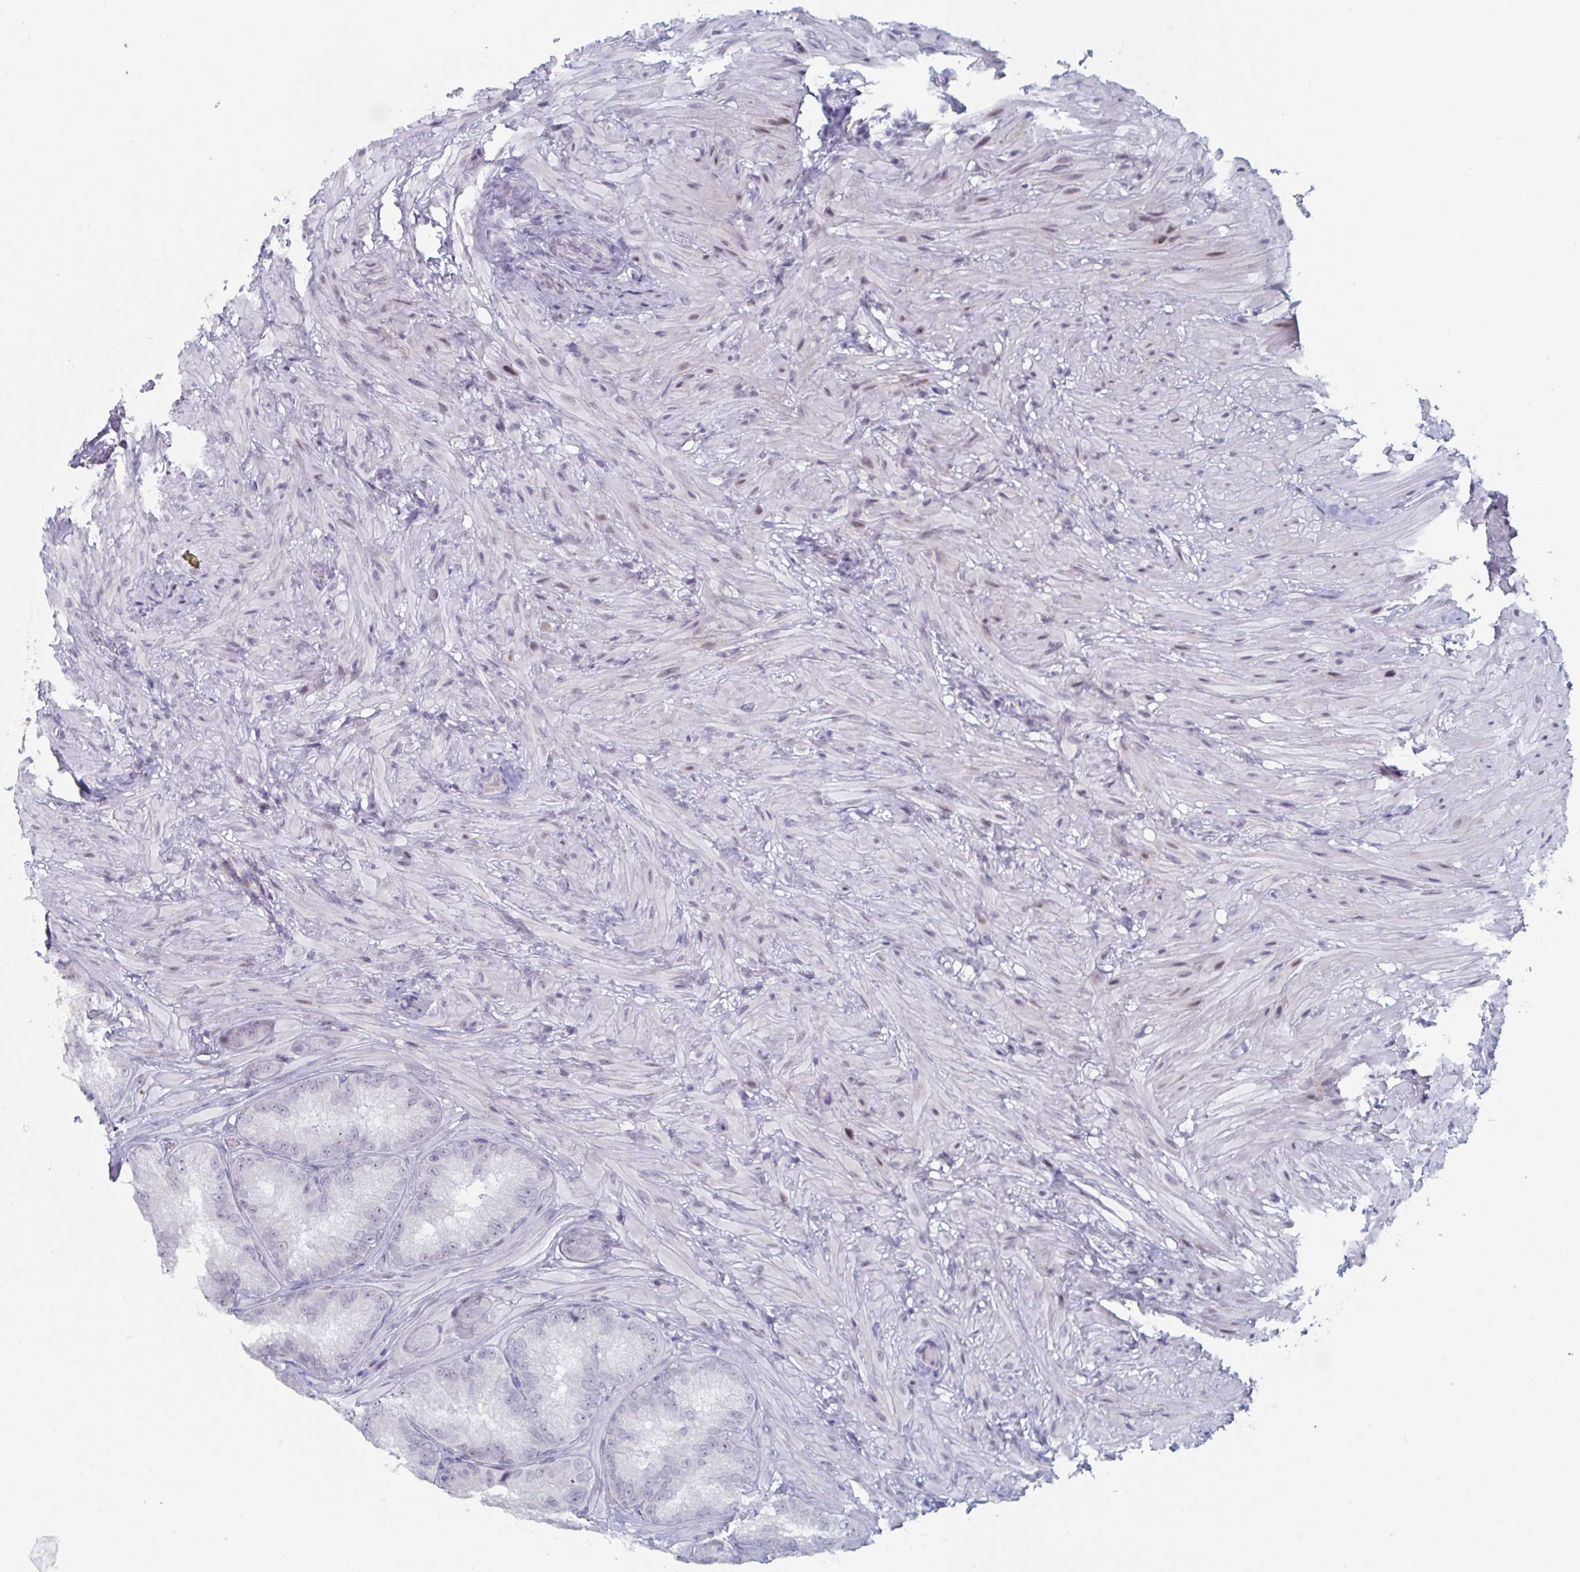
{"staining": {"intensity": "weak", "quantity": "<25%", "location": "nuclear"}, "tissue": "seminal vesicle", "cell_type": "Glandular cells", "image_type": "normal", "snomed": [{"axis": "morphology", "description": "Normal tissue, NOS"}, {"axis": "topography", "description": "Seminal veicle"}], "caption": "Protein analysis of benign seminal vesicle reveals no significant staining in glandular cells. Nuclei are stained in blue.", "gene": "NR1H2", "patient": {"sex": "male", "age": 47}}